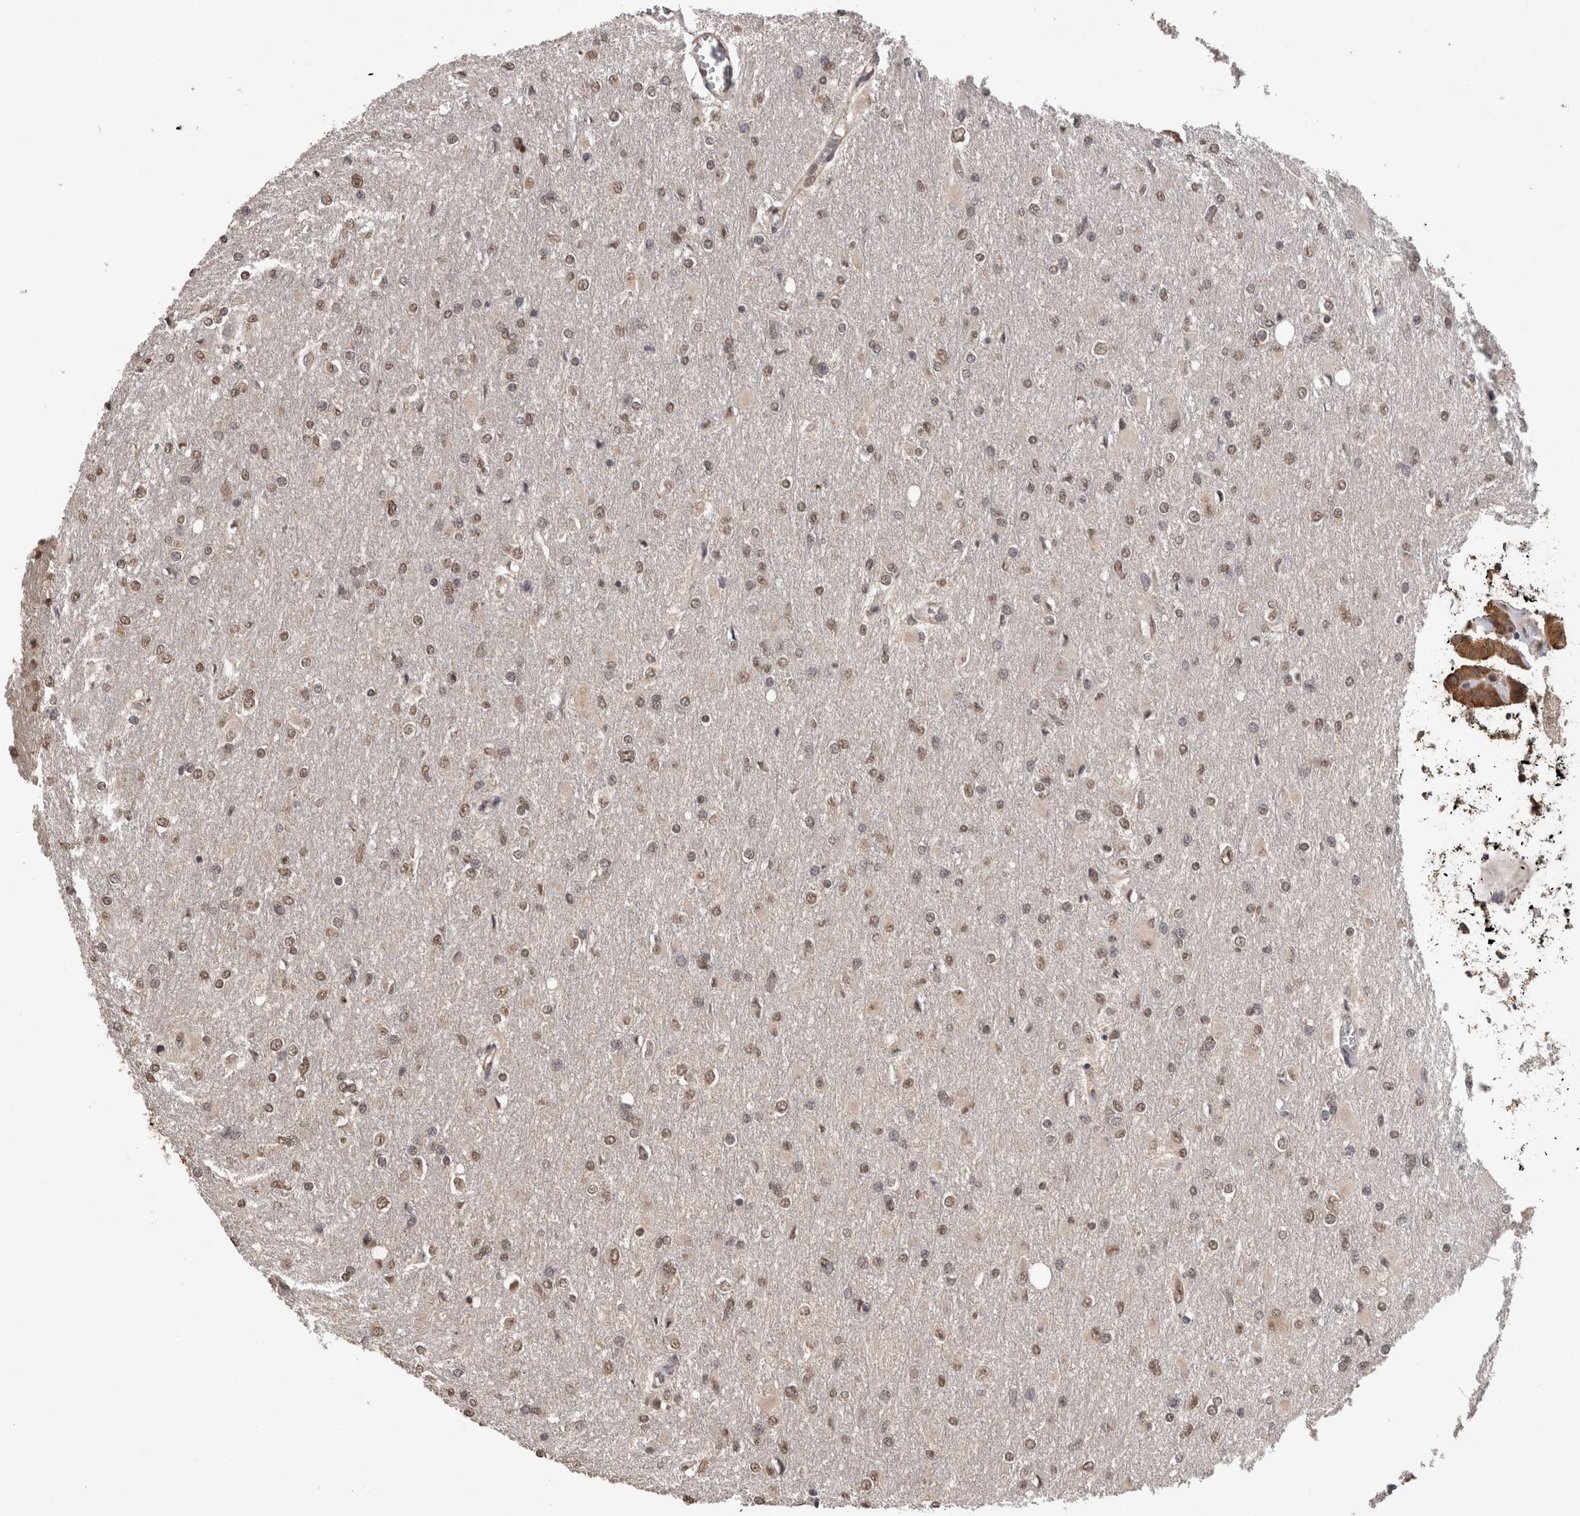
{"staining": {"intensity": "weak", "quantity": ">75%", "location": "nuclear"}, "tissue": "glioma", "cell_type": "Tumor cells", "image_type": "cancer", "snomed": [{"axis": "morphology", "description": "Glioma, malignant, High grade"}, {"axis": "topography", "description": "Cerebral cortex"}], "caption": "Brown immunohistochemical staining in human glioma displays weak nuclear staining in about >75% of tumor cells.", "gene": "PAK4", "patient": {"sex": "female", "age": 36}}